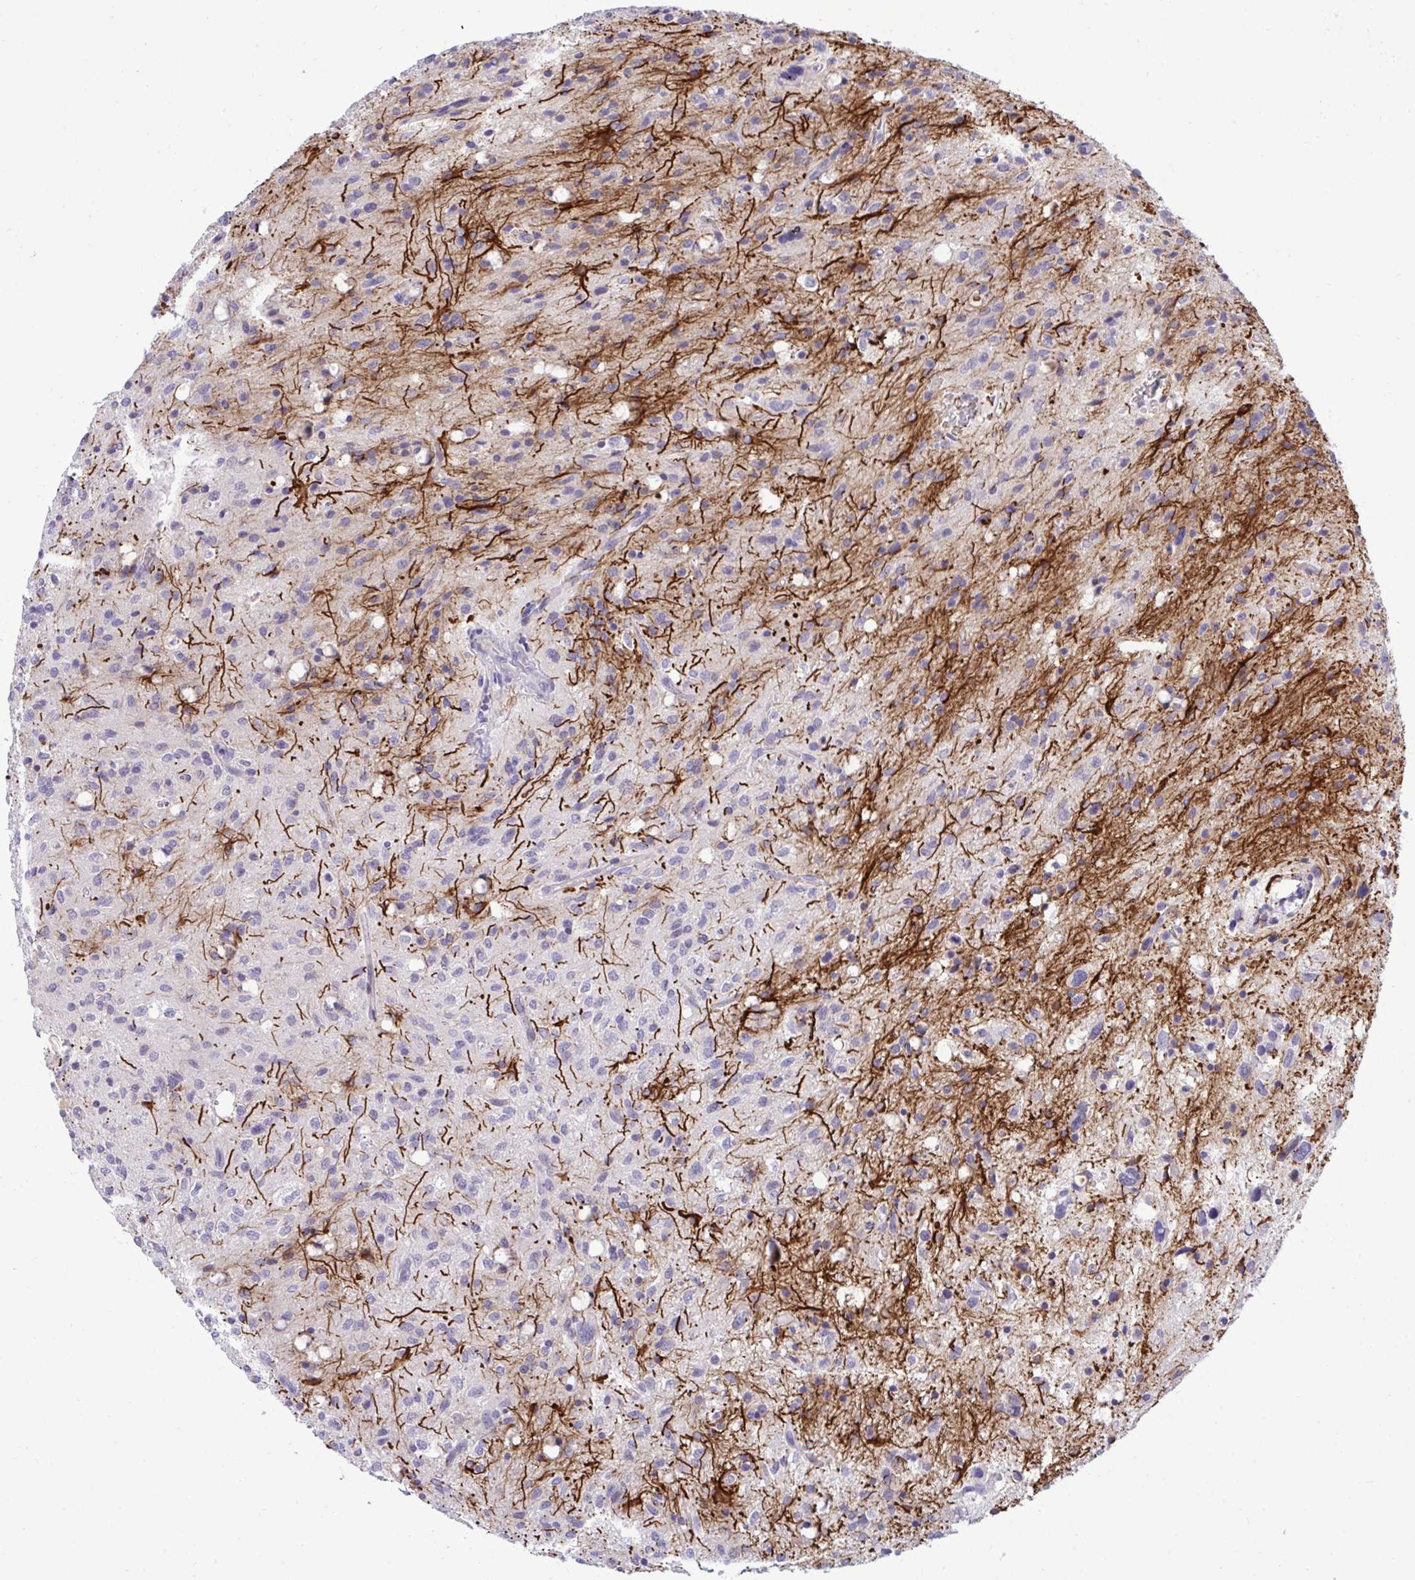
{"staining": {"intensity": "negative", "quantity": "none", "location": "none"}, "tissue": "glioma", "cell_type": "Tumor cells", "image_type": "cancer", "snomed": [{"axis": "morphology", "description": "Glioma, malignant, Low grade"}, {"axis": "topography", "description": "Brain"}], "caption": "Photomicrograph shows no significant protein staining in tumor cells of glioma.", "gene": "EPOP", "patient": {"sex": "female", "age": 58}}